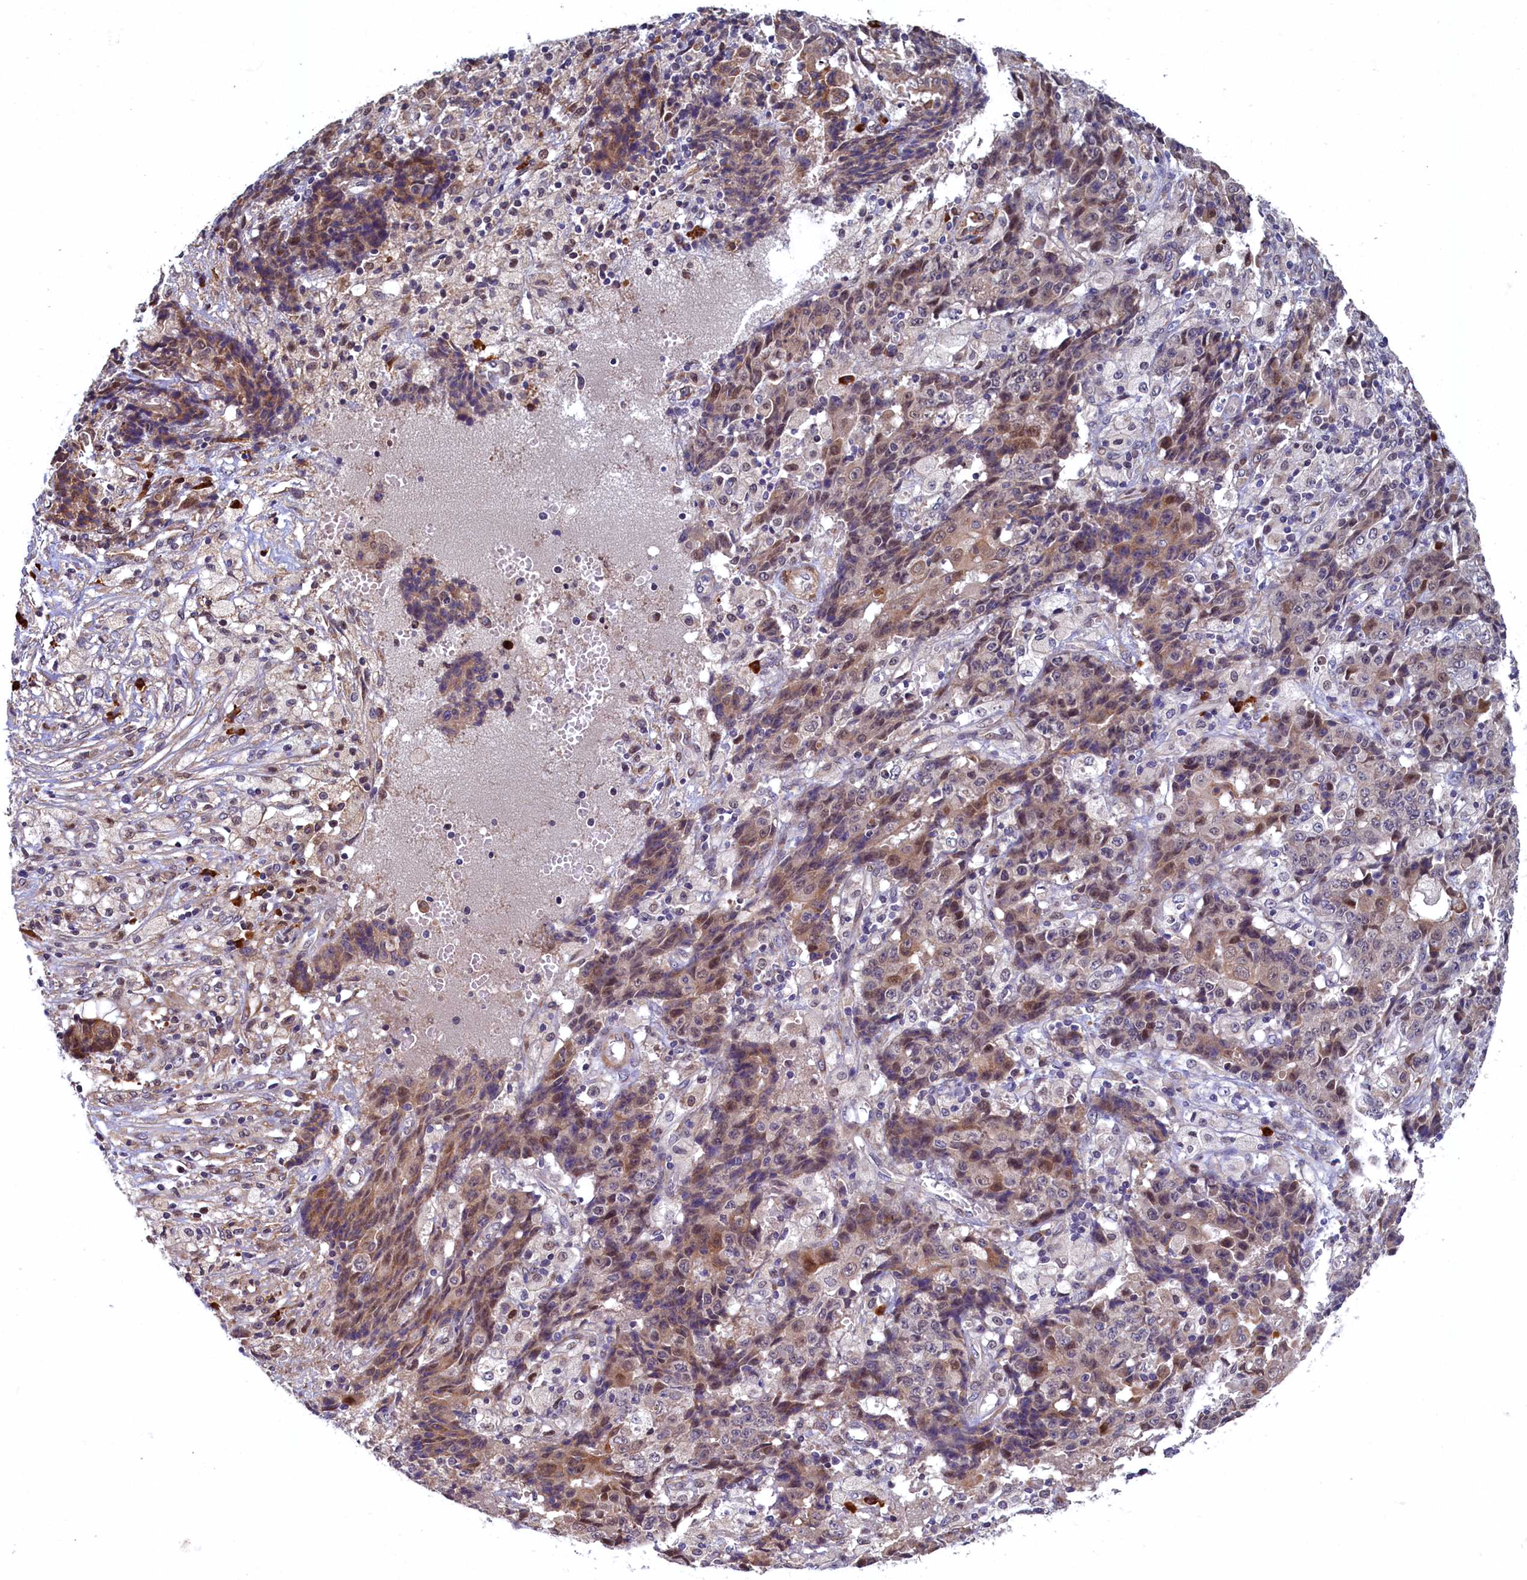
{"staining": {"intensity": "moderate", "quantity": "25%-75%", "location": "cytoplasmic/membranous,nuclear"}, "tissue": "ovarian cancer", "cell_type": "Tumor cells", "image_type": "cancer", "snomed": [{"axis": "morphology", "description": "Carcinoma, endometroid"}, {"axis": "topography", "description": "Ovary"}], "caption": "The micrograph displays staining of endometroid carcinoma (ovarian), revealing moderate cytoplasmic/membranous and nuclear protein staining (brown color) within tumor cells.", "gene": "SLC16A14", "patient": {"sex": "female", "age": 42}}